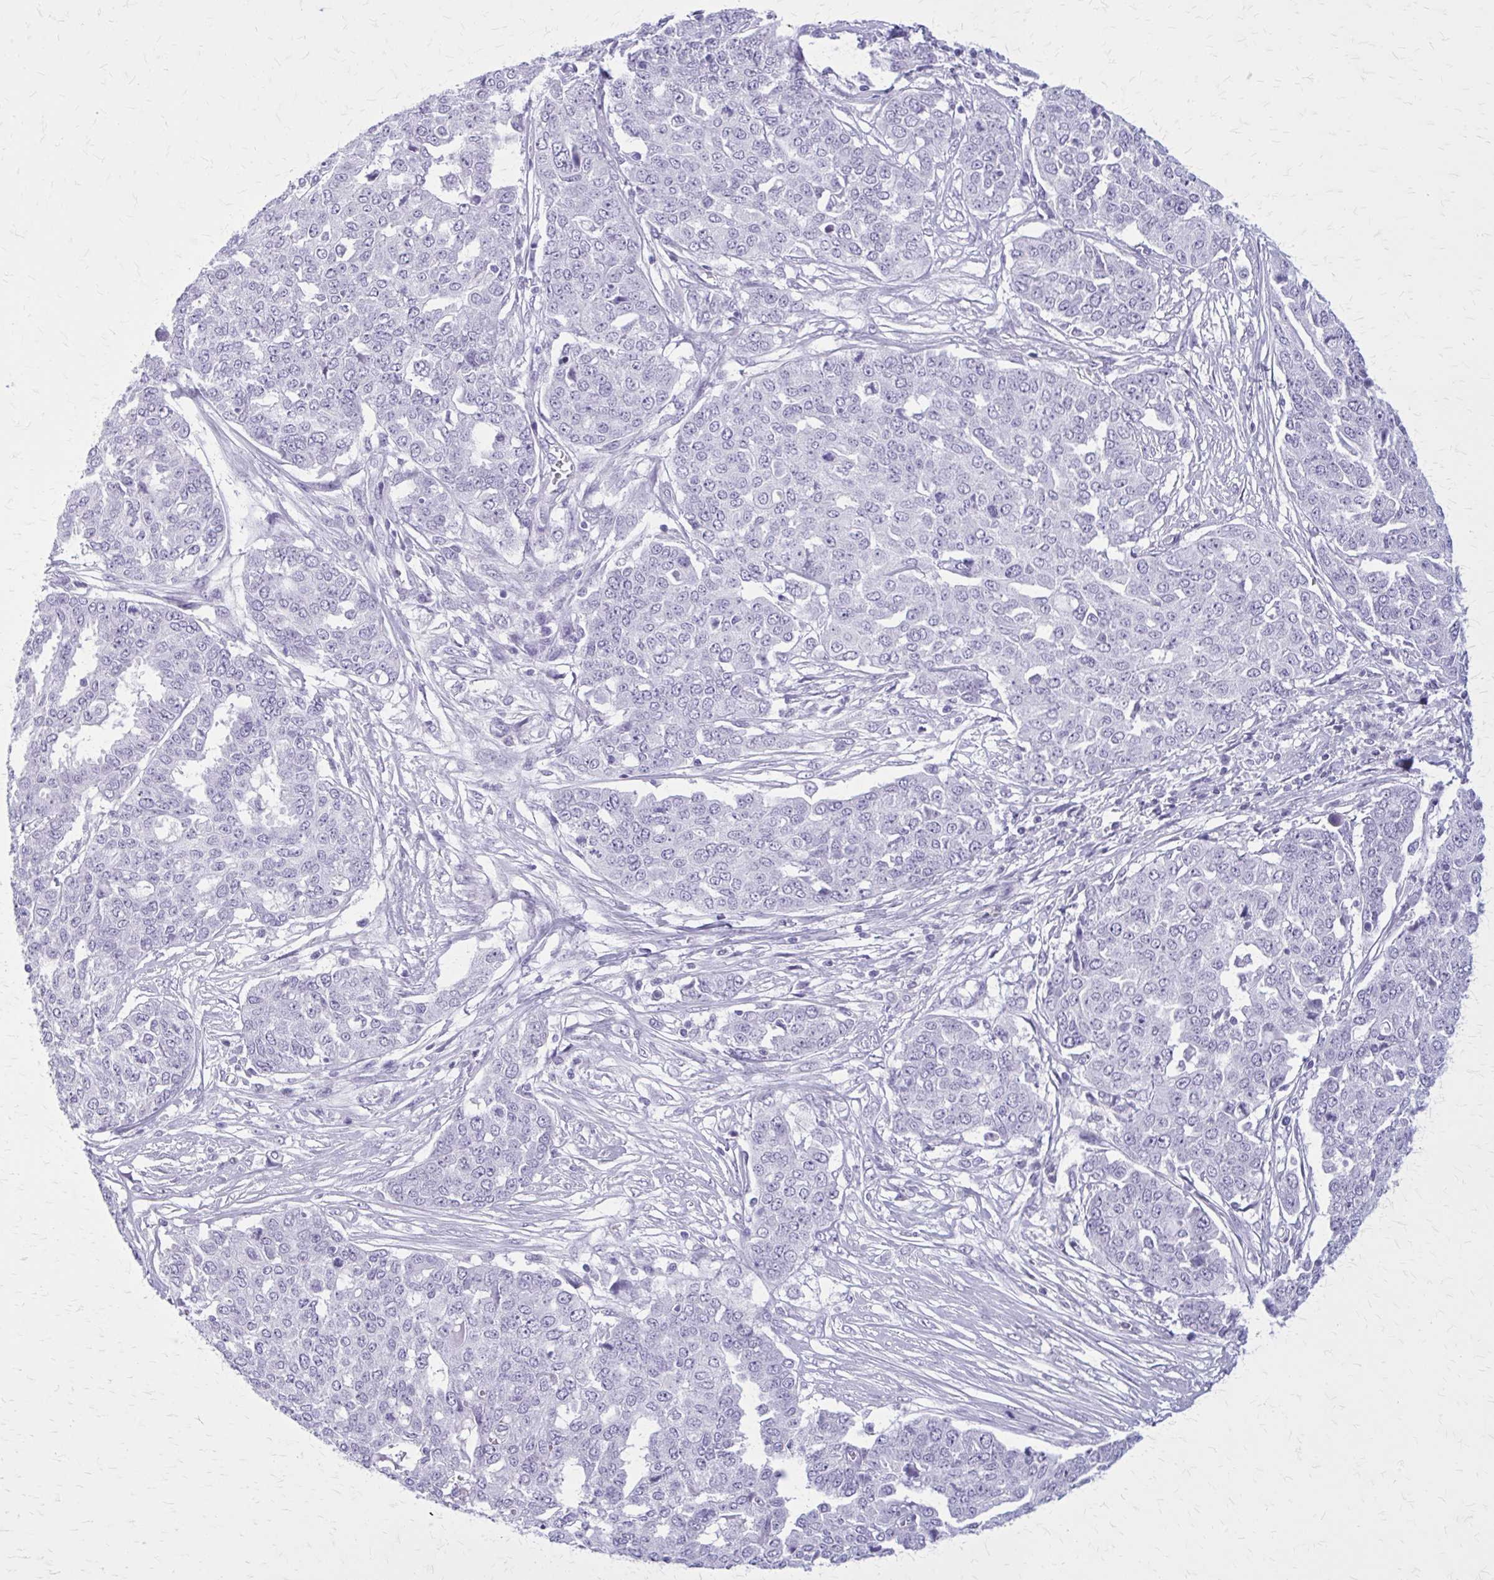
{"staining": {"intensity": "negative", "quantity": "none", "location": "none"}, "tissue": "ovarian cancer", "cell_type": "Tumor cells", "image_type": "cancer", "snomed": [{"axis": "morphology", "description": "Cystadenocarcinoma, serous, NOS"}, {"axis": "topography", "description": "Soft tissue"}, {"axis": "topography", "description": "Ovary"}], "caption": "This micrograph is of ovarian cancer (serous cystadenocarcinoma) stained with IHC to label a protein in brown with the nuclei are counter-stained blue. There is no staining in tumor cells. (IHC, brightfield microscopy, high magnification).", "gene": "GAD1", "patient": {"sex": "female", "age": 57}}